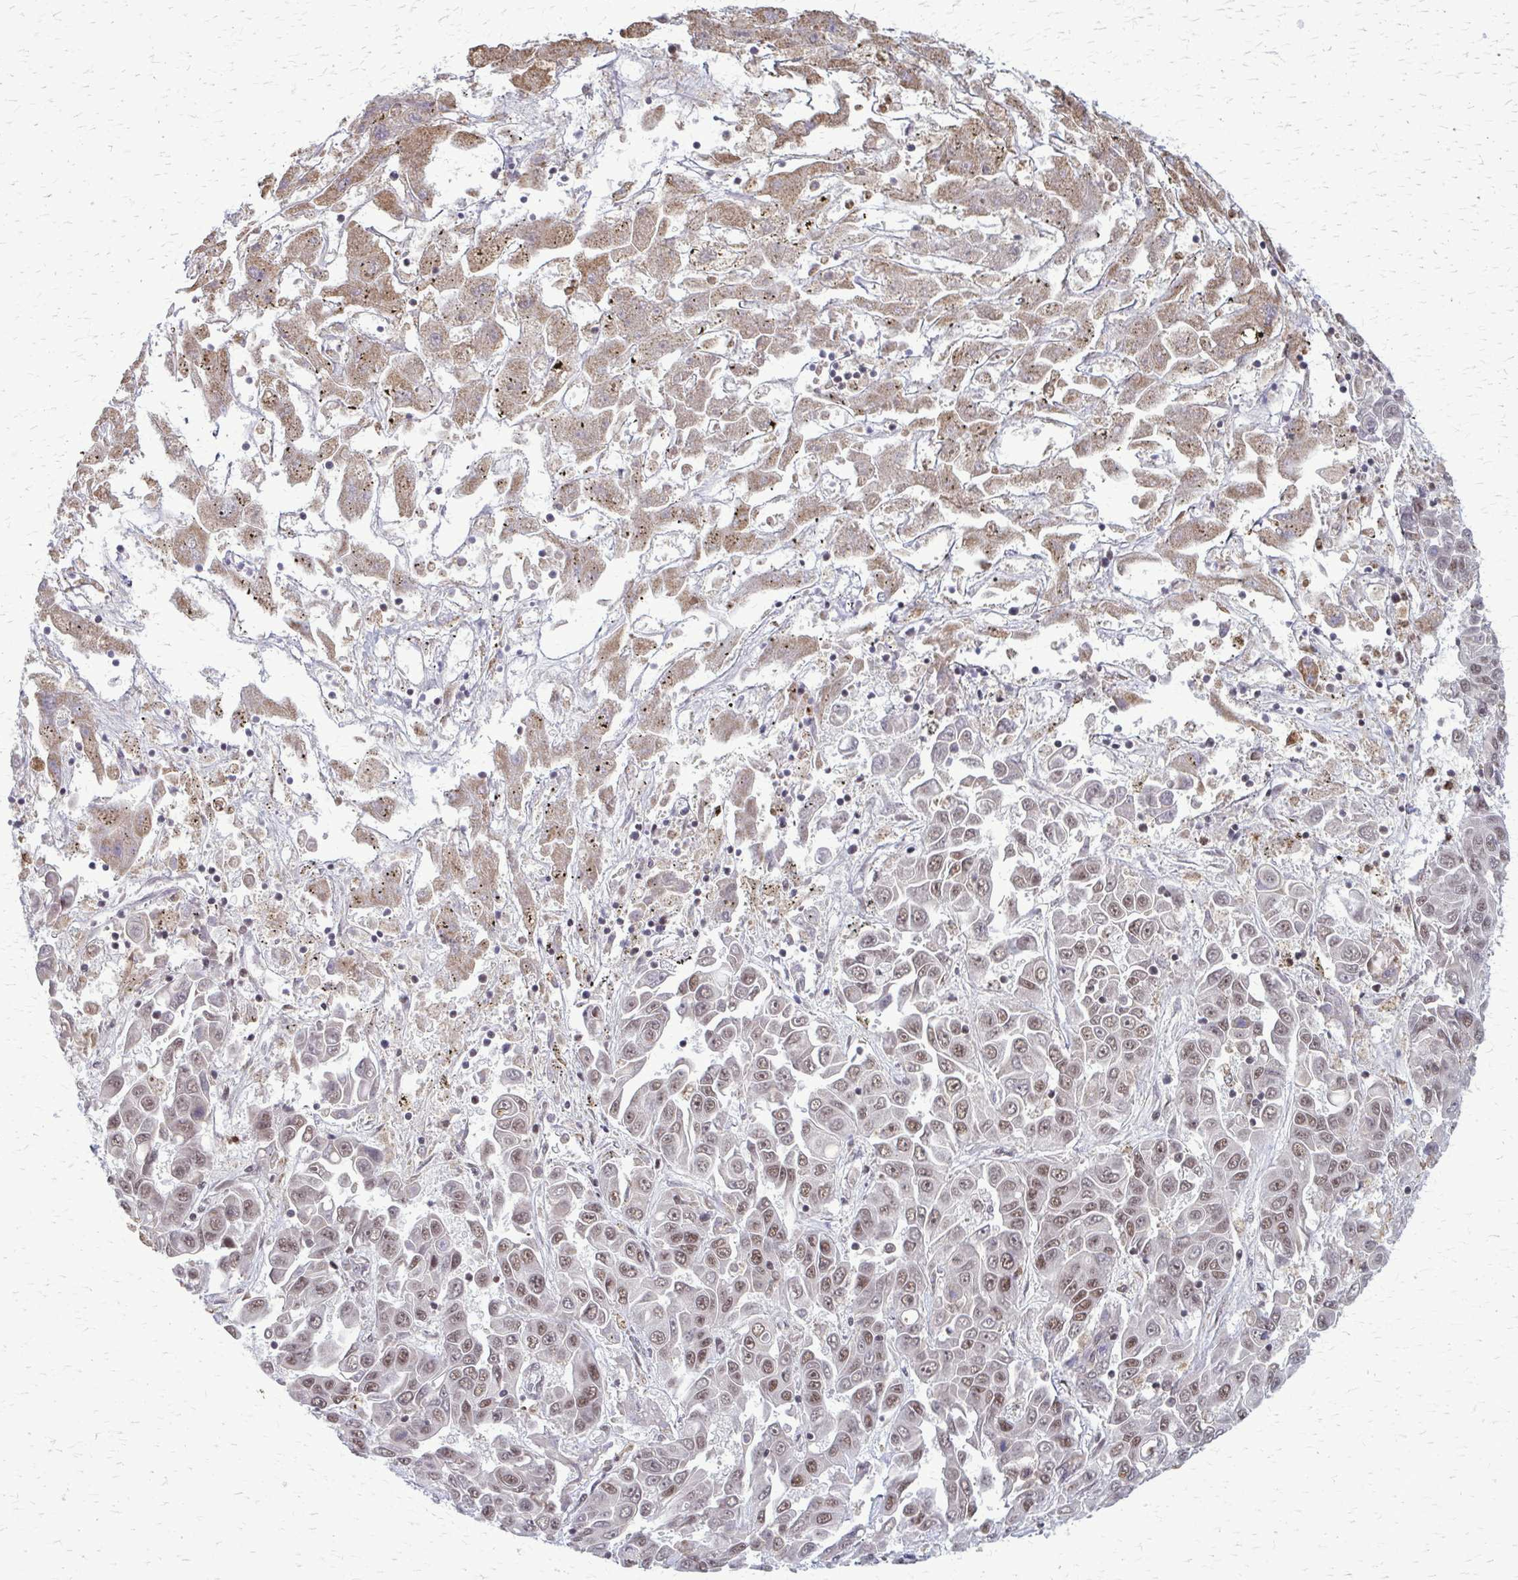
{"staining": {"intensity": "moderate", "quantity": ">75%", "location": "nuclear"}, "tissue": "liver cancer", "cell_type": "Tumor cells", "image_type": "cancer", "snomed": [{"axis": "morphology", "description": "Cholangiocarcinoma"}, {"axis": "topography", "description": "Liver"}], "caption": "DAB (3,3'-diaminobenzidine) immunohistochemical staining of human liver cancer (cholangiocarcinoma) exhibits moderate nuclear protein staining in about >75% of tumor cells. Immunohistochemistry stains the protein in brown and the nuclei are stained blue.", "gene": "HDAC3", "patient": {"sex": "female", "age": 52}}